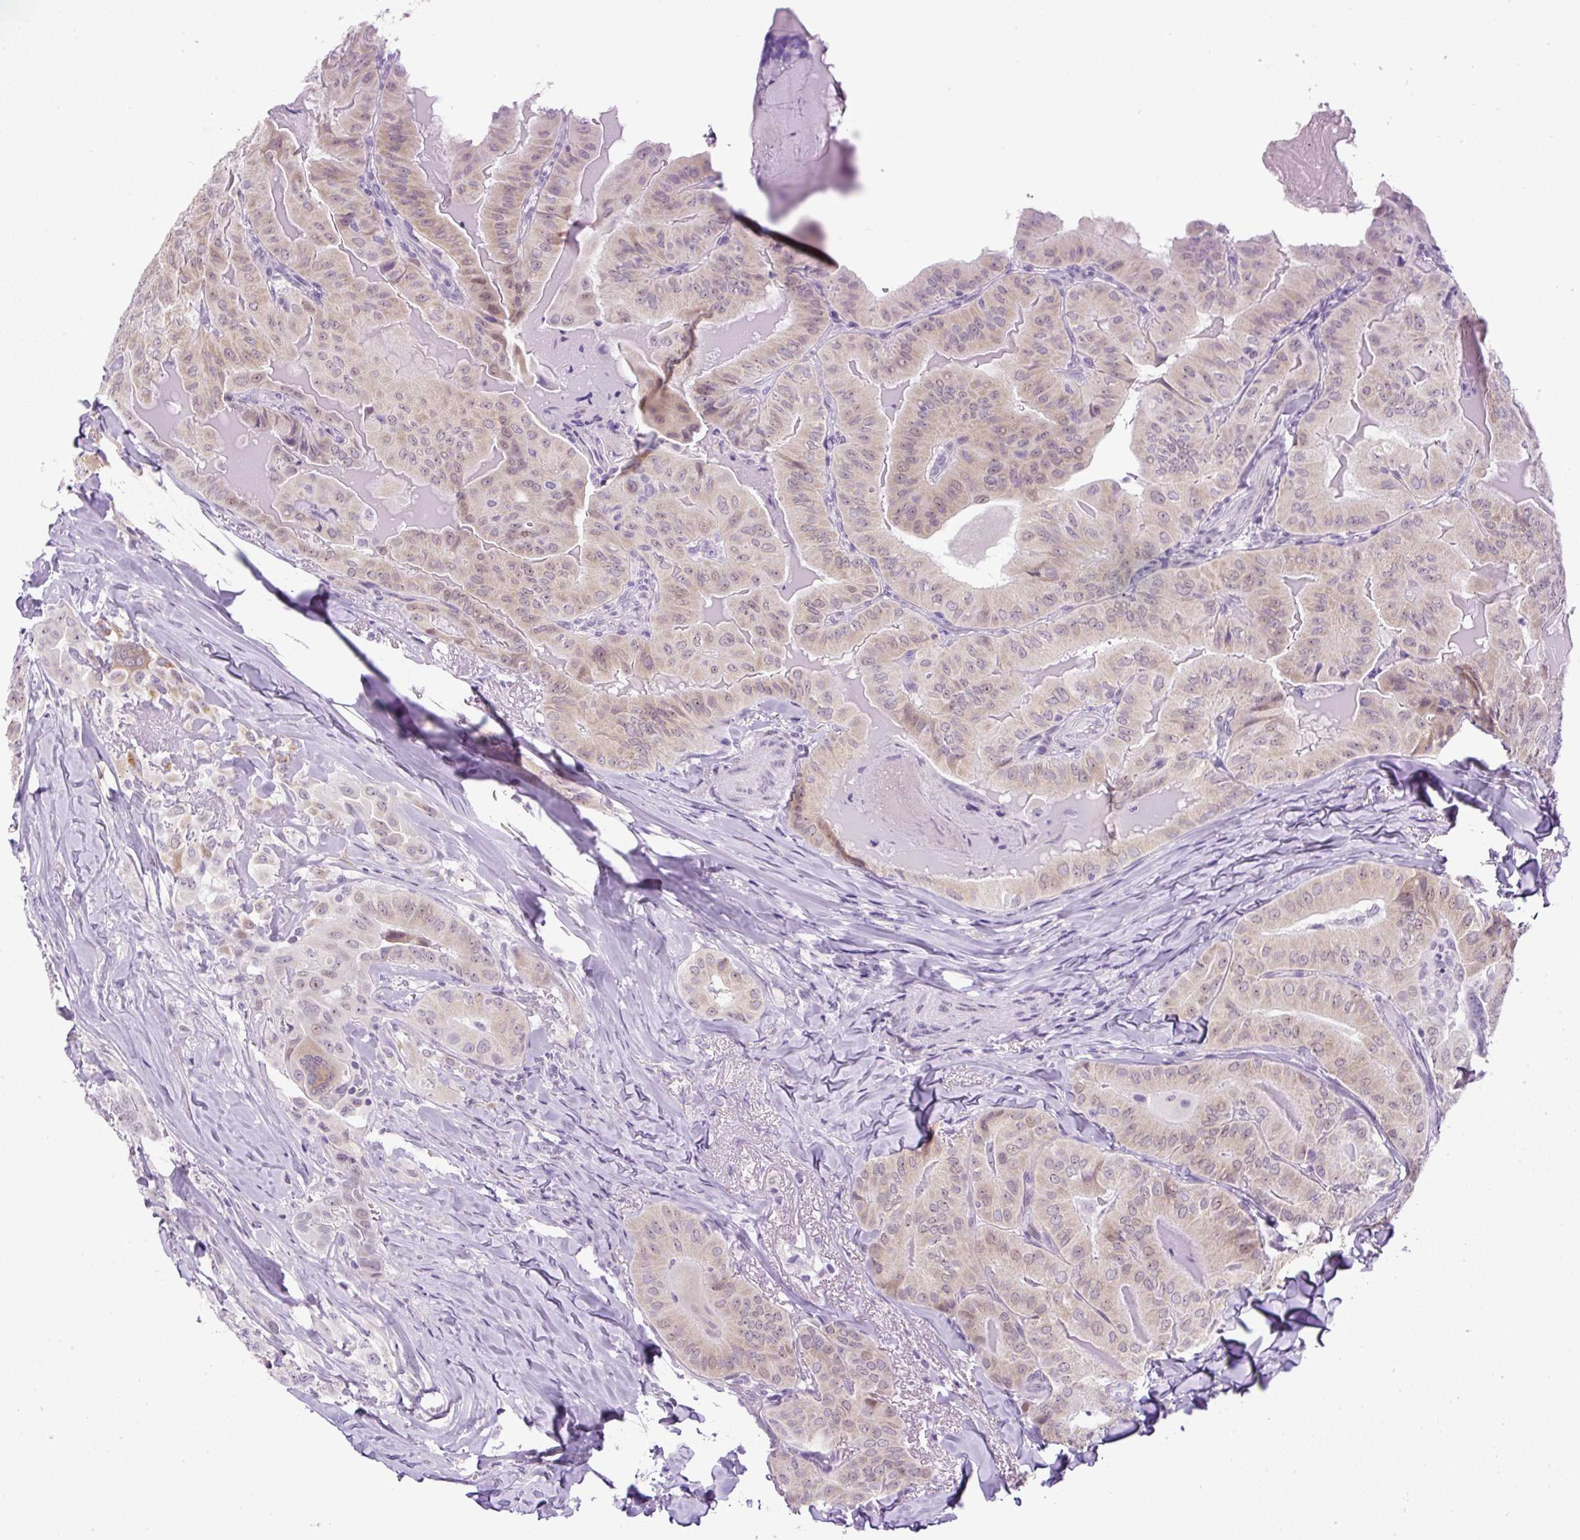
{"staining": {"intensity": "weak", "quantity": "<25%", "location": "cytoplasmic/membranous,nuclear"}, "tissue": "thyroid cancer", "cell_type": "Tumor cells", "image_type": "cancer", "snomed": [{"axis": "morphology", "description": "Papillary adenocarcinoma, NOS"}, {"axis": "topography", "description": "Thyroid gland"}], "caption": "Tumor cells show no significant positivity in papillary adenocarcinoma (thyroid). (Stains: DAB (3,3'-diaminobenzidine) immunohistochemistry (IHC) with hematoxylin counter stain, Microscopy: brightfield microscopy at high magnification).", "gene": "RHBDD2", "patient": {"sex": "female", "age": 68}}